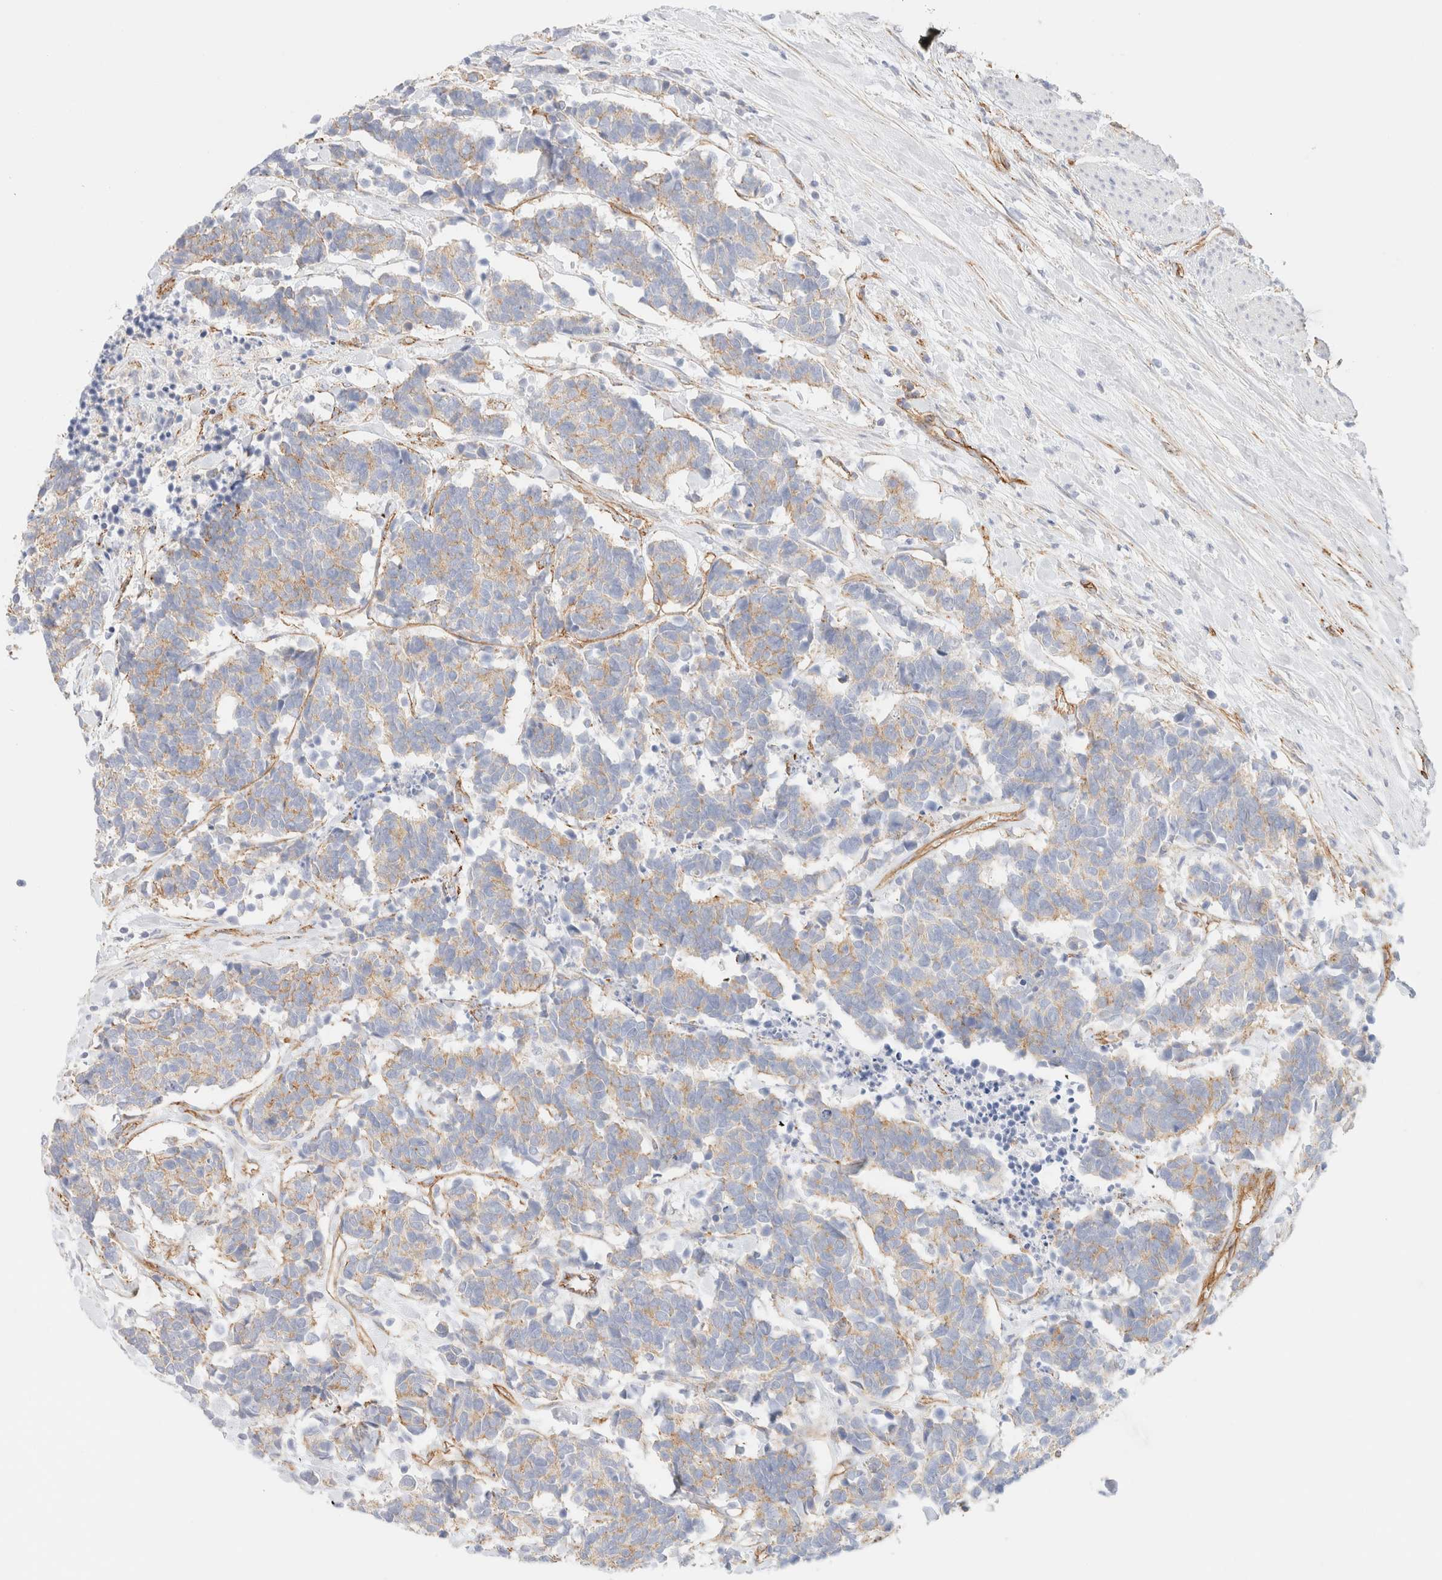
{"staining": {"intensity": "weak", "quantity": "25%-75%", "location": "cytoplasmic/membranous"}, "tissue": "carcinoid", "cell_type": "Tumor cells", "image_type": "cancer", "snomed": [{"axis": "morphology", "description": "Carcinoma, NOS"}, {"axis": "morphology", "description": "Carcinoid, malignant, NOS"}, {"axis": "topography", "description": "Urinary bladder"}], "caption": "Immunohistochemistry (DAB (3,3'-diaminobenzidine)) staining of human carcinoid exhibits weak cytoplasmic/membranous protein positivity in about 25%-75% of tumor cells. The protein of interest is shown in brown color, while the nuclei are stained blue.", "gene": "CYB5R4", "patient": {"sex": "male", "age": 57}}